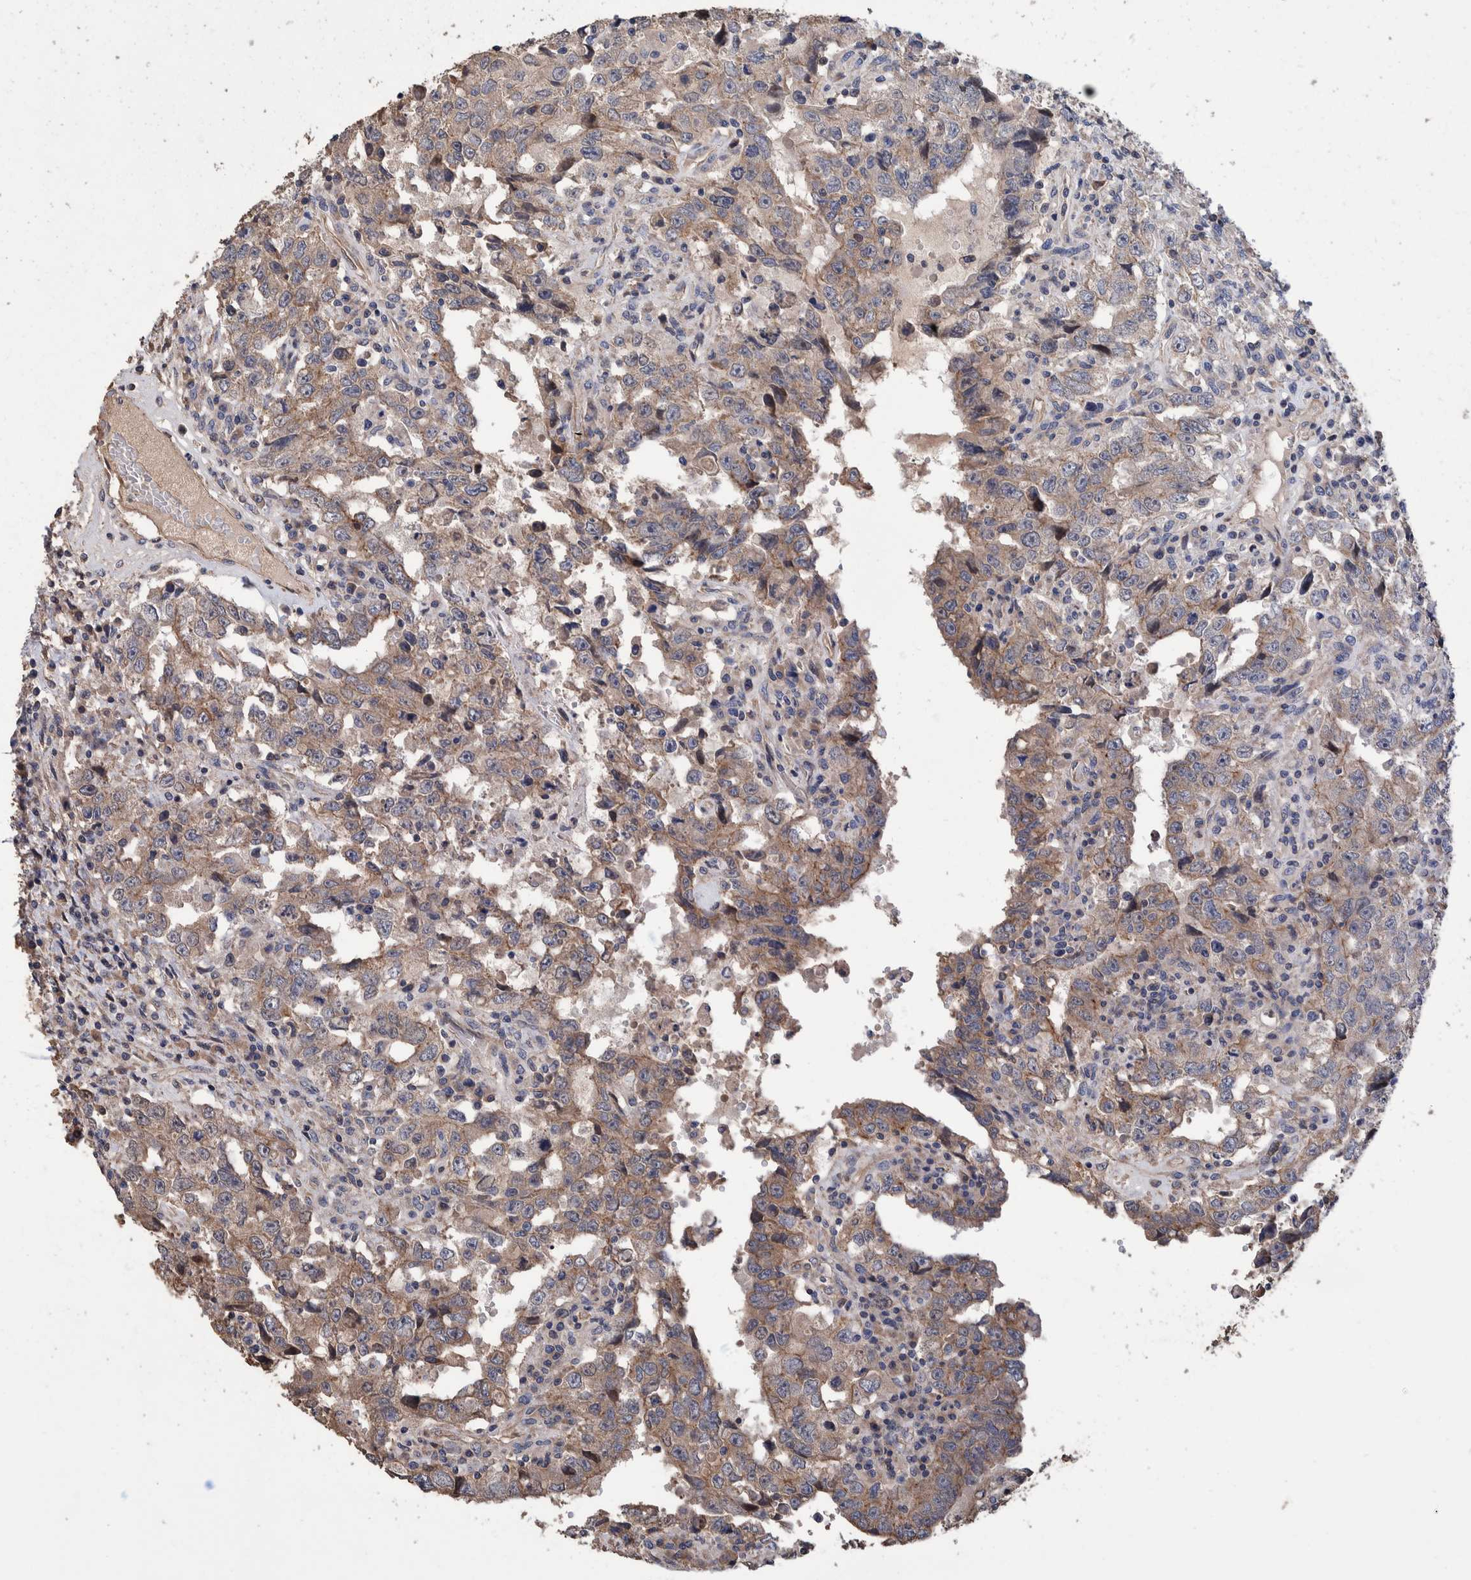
{"staining": {"intensity": "weak", "quantity": "25%-75%", "location": "cytoplasmic/membranous"}, "tissue": "testis cancer", "cell_type": "Tumor cells", "image_type": "cancer", "snomed": [{"axis": "morphology", "description": "Carcinoma, Embryonal, NOS"}, {"axis": "topography", "description": "Testis"}], "caption": "Embryonal carcinoma (testis) stained for a protein (brown) exhibits weak cytoplasmic/membranous positive positivity in about 25%-75% of tumor cells.", "gene": "SLC45A4", "patient": {"sex": "male", "age": 26}}